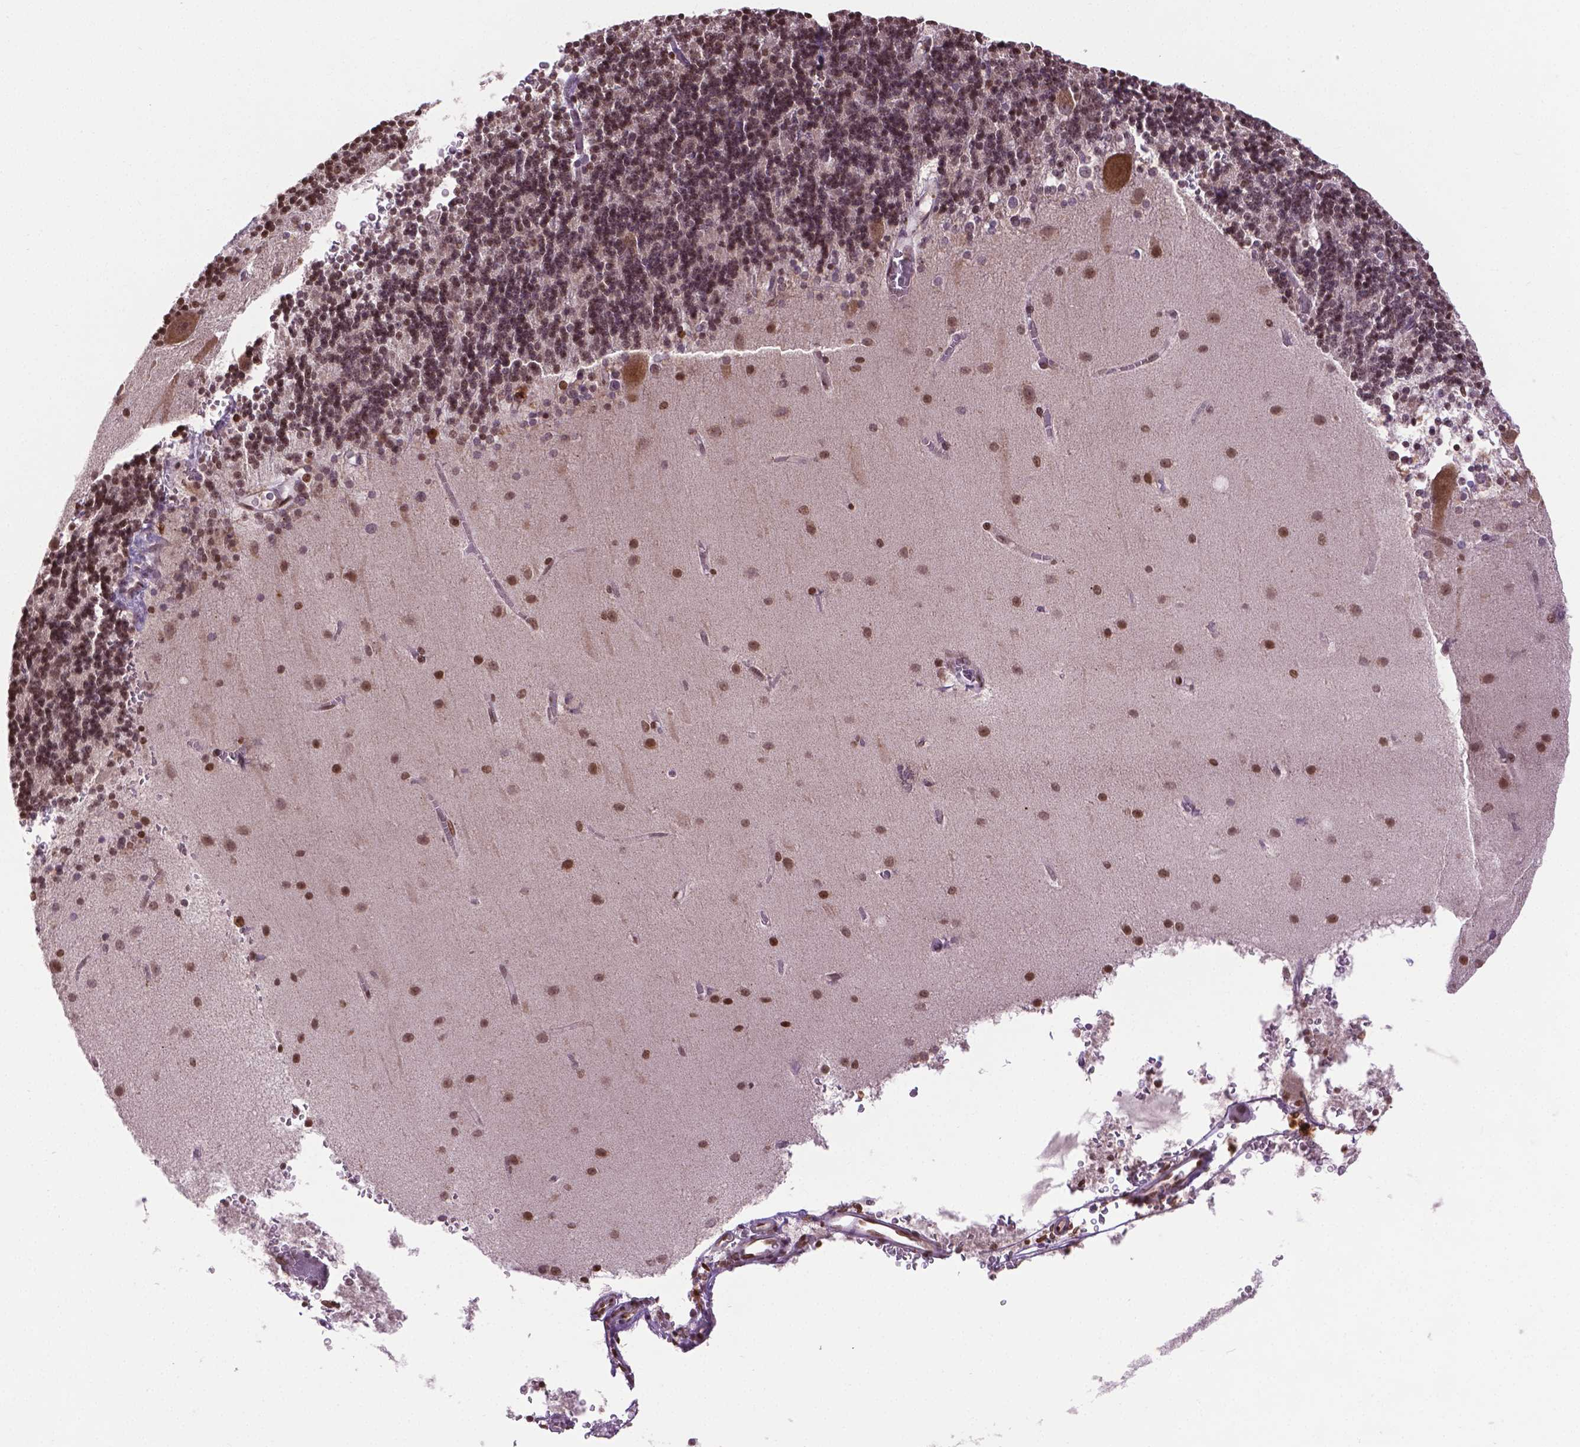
{"staining": {"intensity": "weak", "quantity": ">75%", "location": "nuclear"}, "tissue": "cerebellum", "cell_type": "Cells in granular layer", "image_type": "normal", "snomed": [{"axis": "morphology", "description": "Normal tissue, NOS"}, {"axis": "topography", "description": "Cerebellum"}], "caption": "Immunohistochemical staining of benign human cerebellum demonstrates weak nuclear protein positivity in about >75% of cells in granular layer. (brown staining indicates protein expression, while blue staining denotes nuclei).", "gene": "ENSG00000289700", "patient": {"sex": "male", "age": 70}}